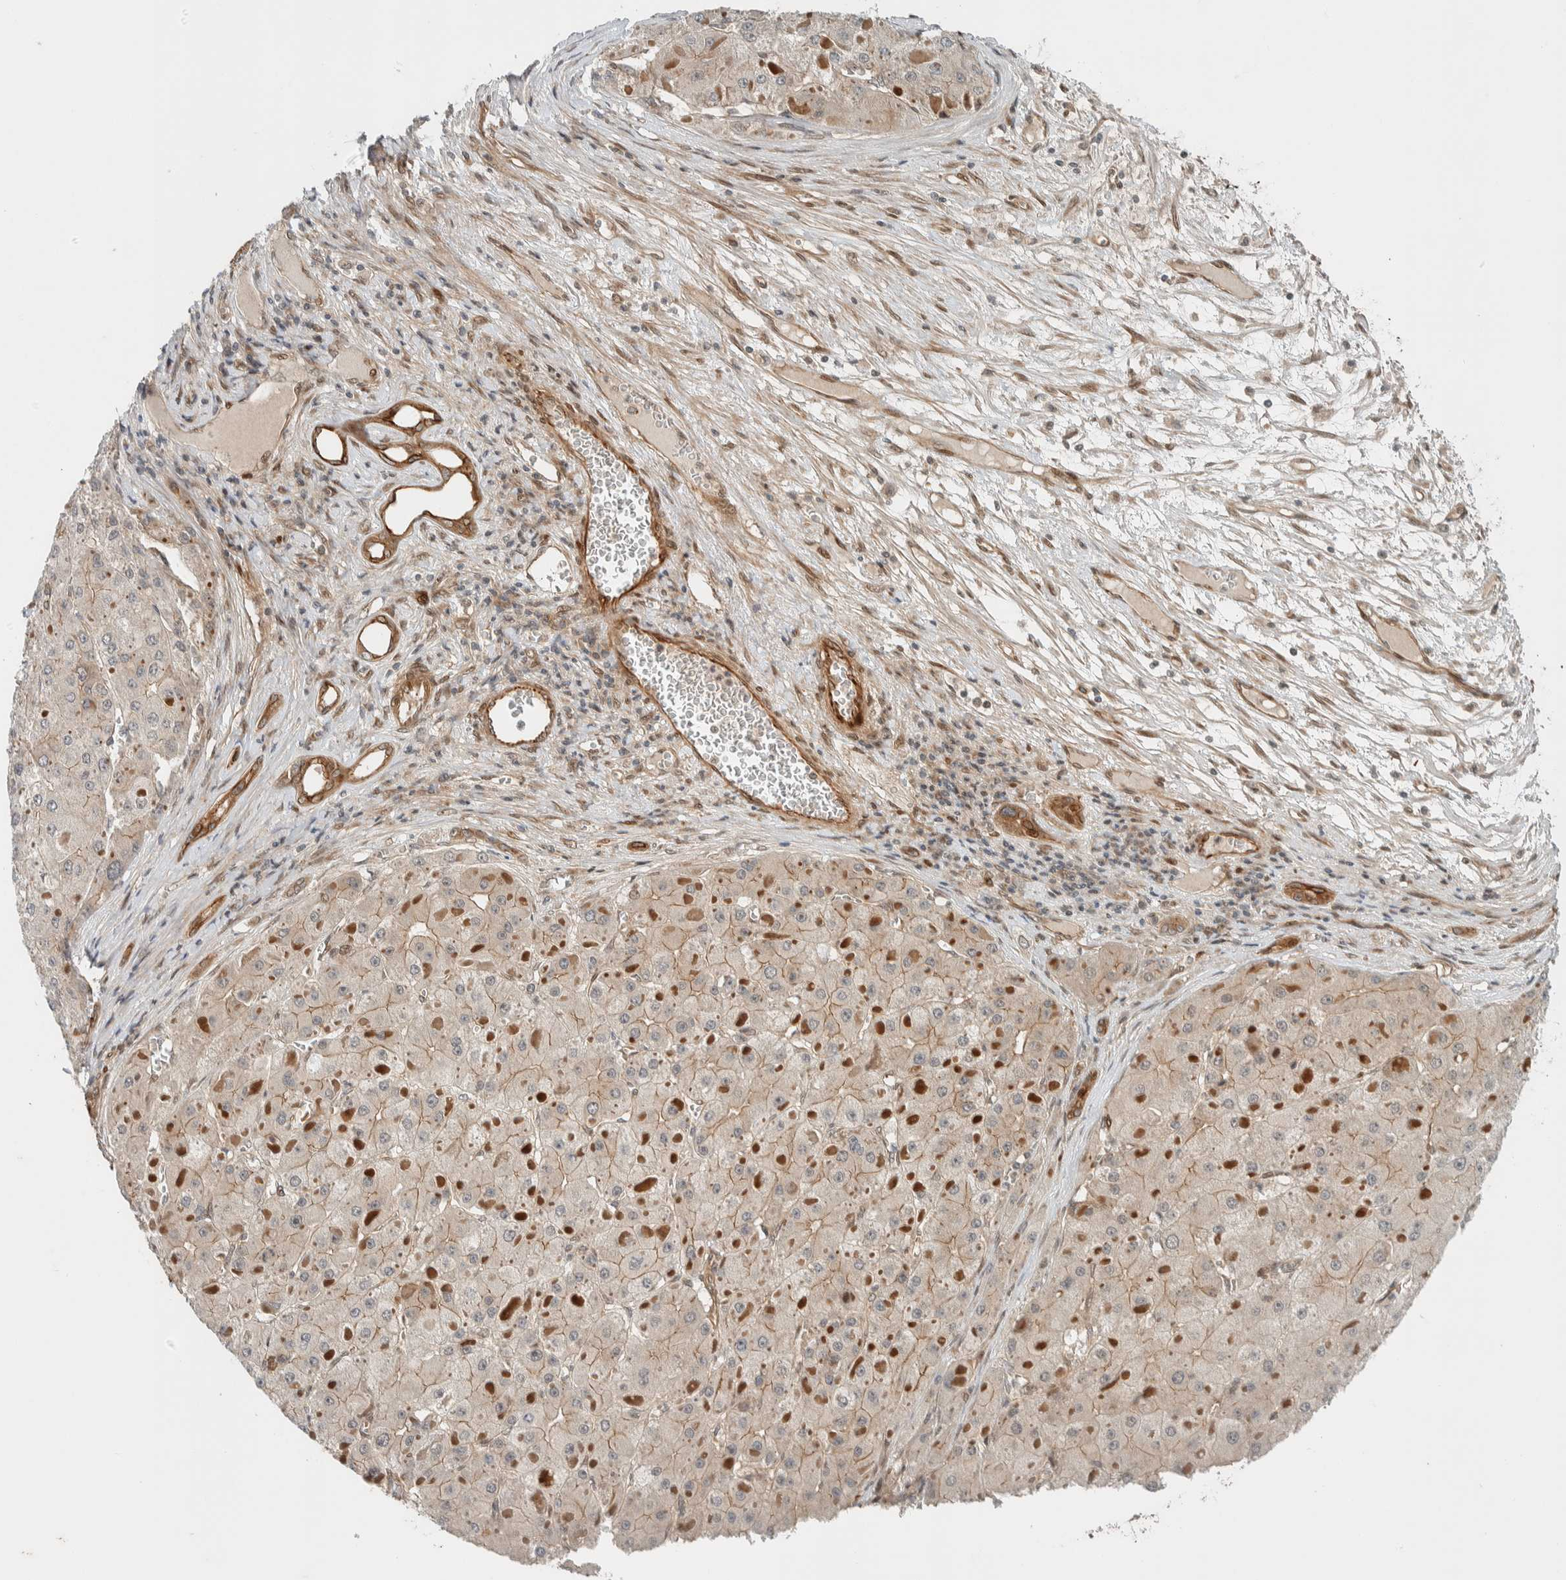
{"staining": {"intensity": "weak", "quantity": "25%-75%", "location": "cytoplasmic/membranous"}, "tissue": "liver cancer", "cell_type": "Tumor cells", "image_type": "cancer", "snomed": [{"axis": "morphology", "description": "Carcinoma, Hepatocellular, NOS"}, {"axis": "topography", "description": "Liver"}], "caption": "Brown immunohistochemical staining in human liver cancer (hepatocellular carcinoma) shows weak cytoplasmic/membranous positivity in about 25%-75% of tumor cells.", "gene": "STXBP4", "patient": {"sex": "female", "age": 73}}